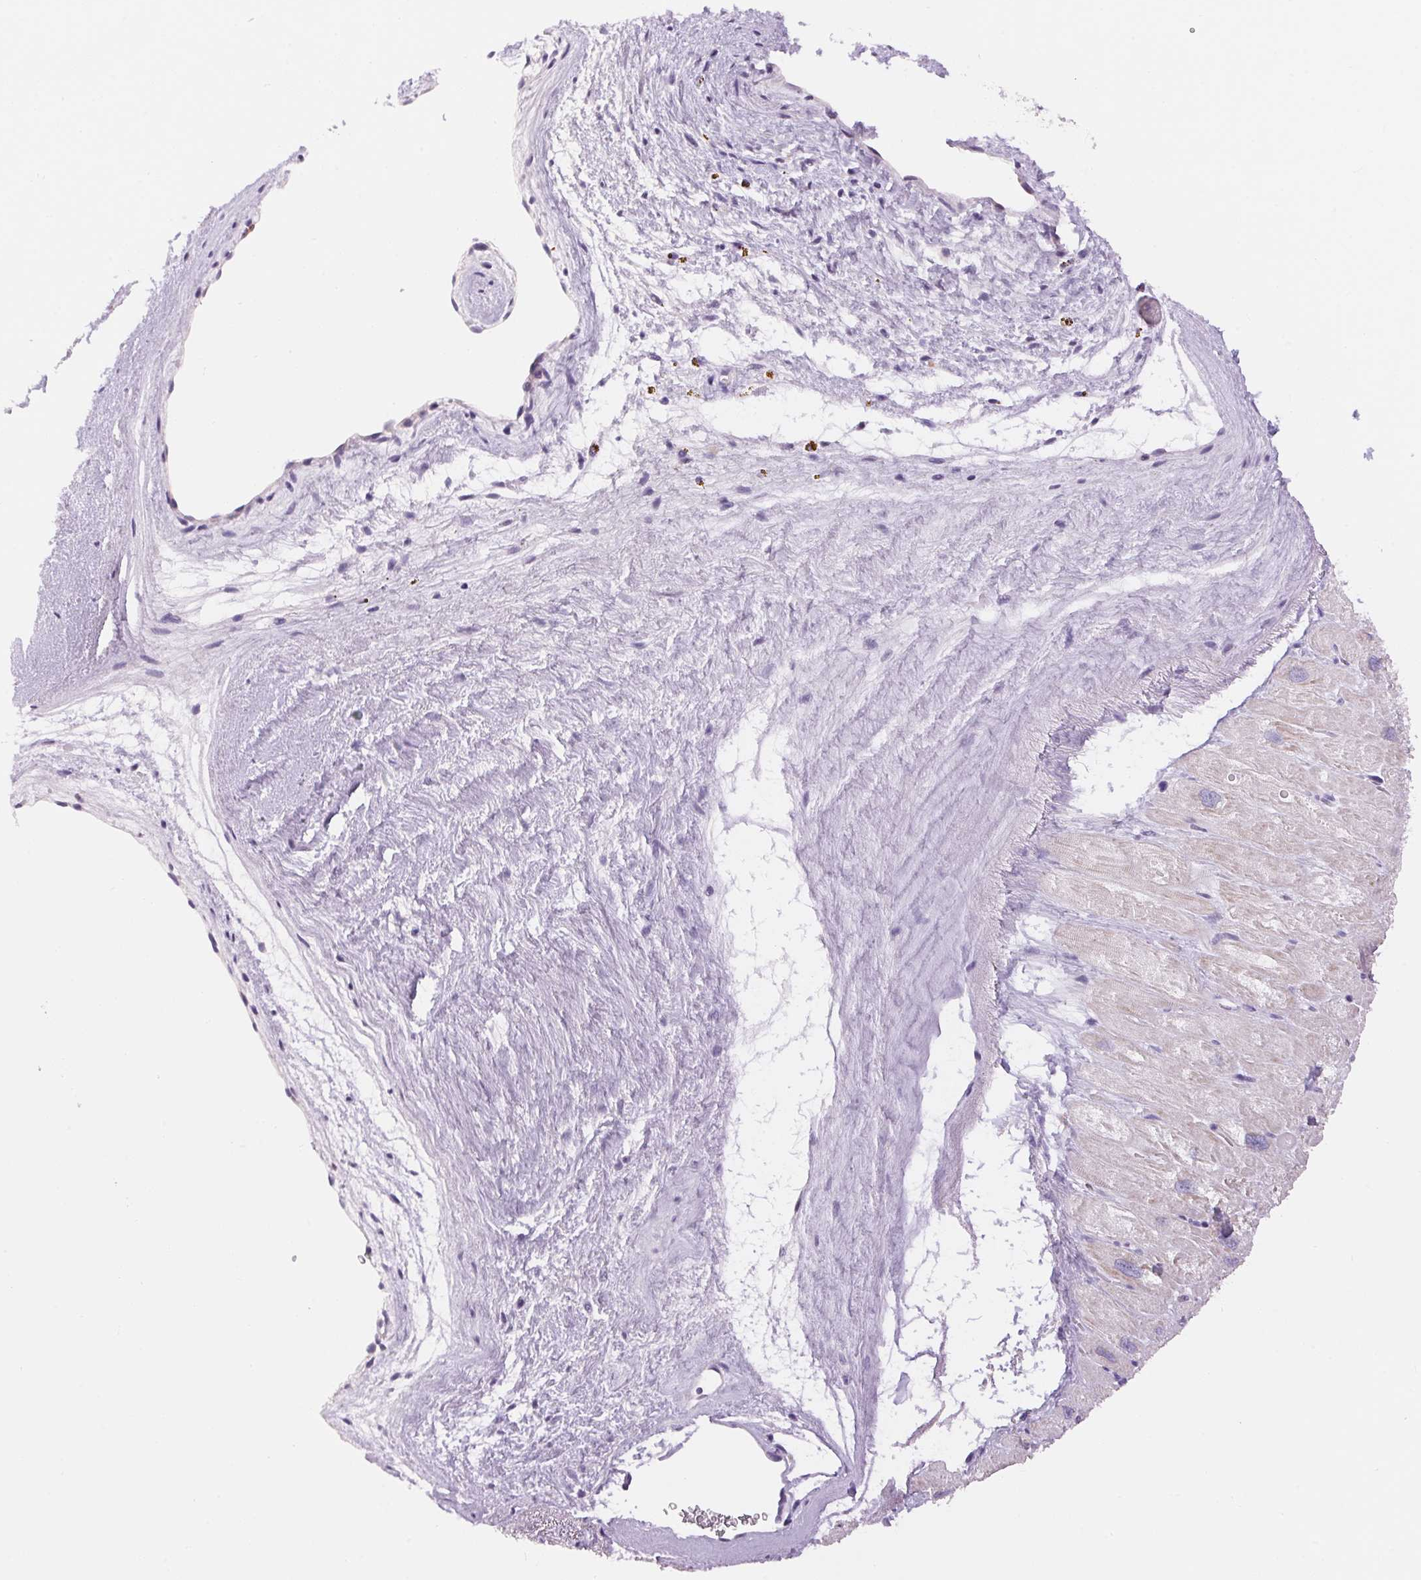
{"staining": {"intensity": "weak", "quantity": "<25%", "location": "cytoplasmic/membranous"}, "tissue": "heart muscle", "cell_type": "Cardiomyocytes", "image_type": "normal", "snomed": [{"axis": "morphology", "description": "Normal tissue, NOS"}, {"axis": "topography", "description": "Heart"}], "caption": "This histopathology image is of benign heart muscle stained with immunohistochemistry to label a protein in brown with the nuclei are counter-stained blue. There is no expression in cardiomyocytes. (Brightfield microscopy of DAB (3,3'-diaminobenzidine) IHC at high magnification).", "gene": "PNLIPRP3", "patient": {"sex": "male", "age": 61}}